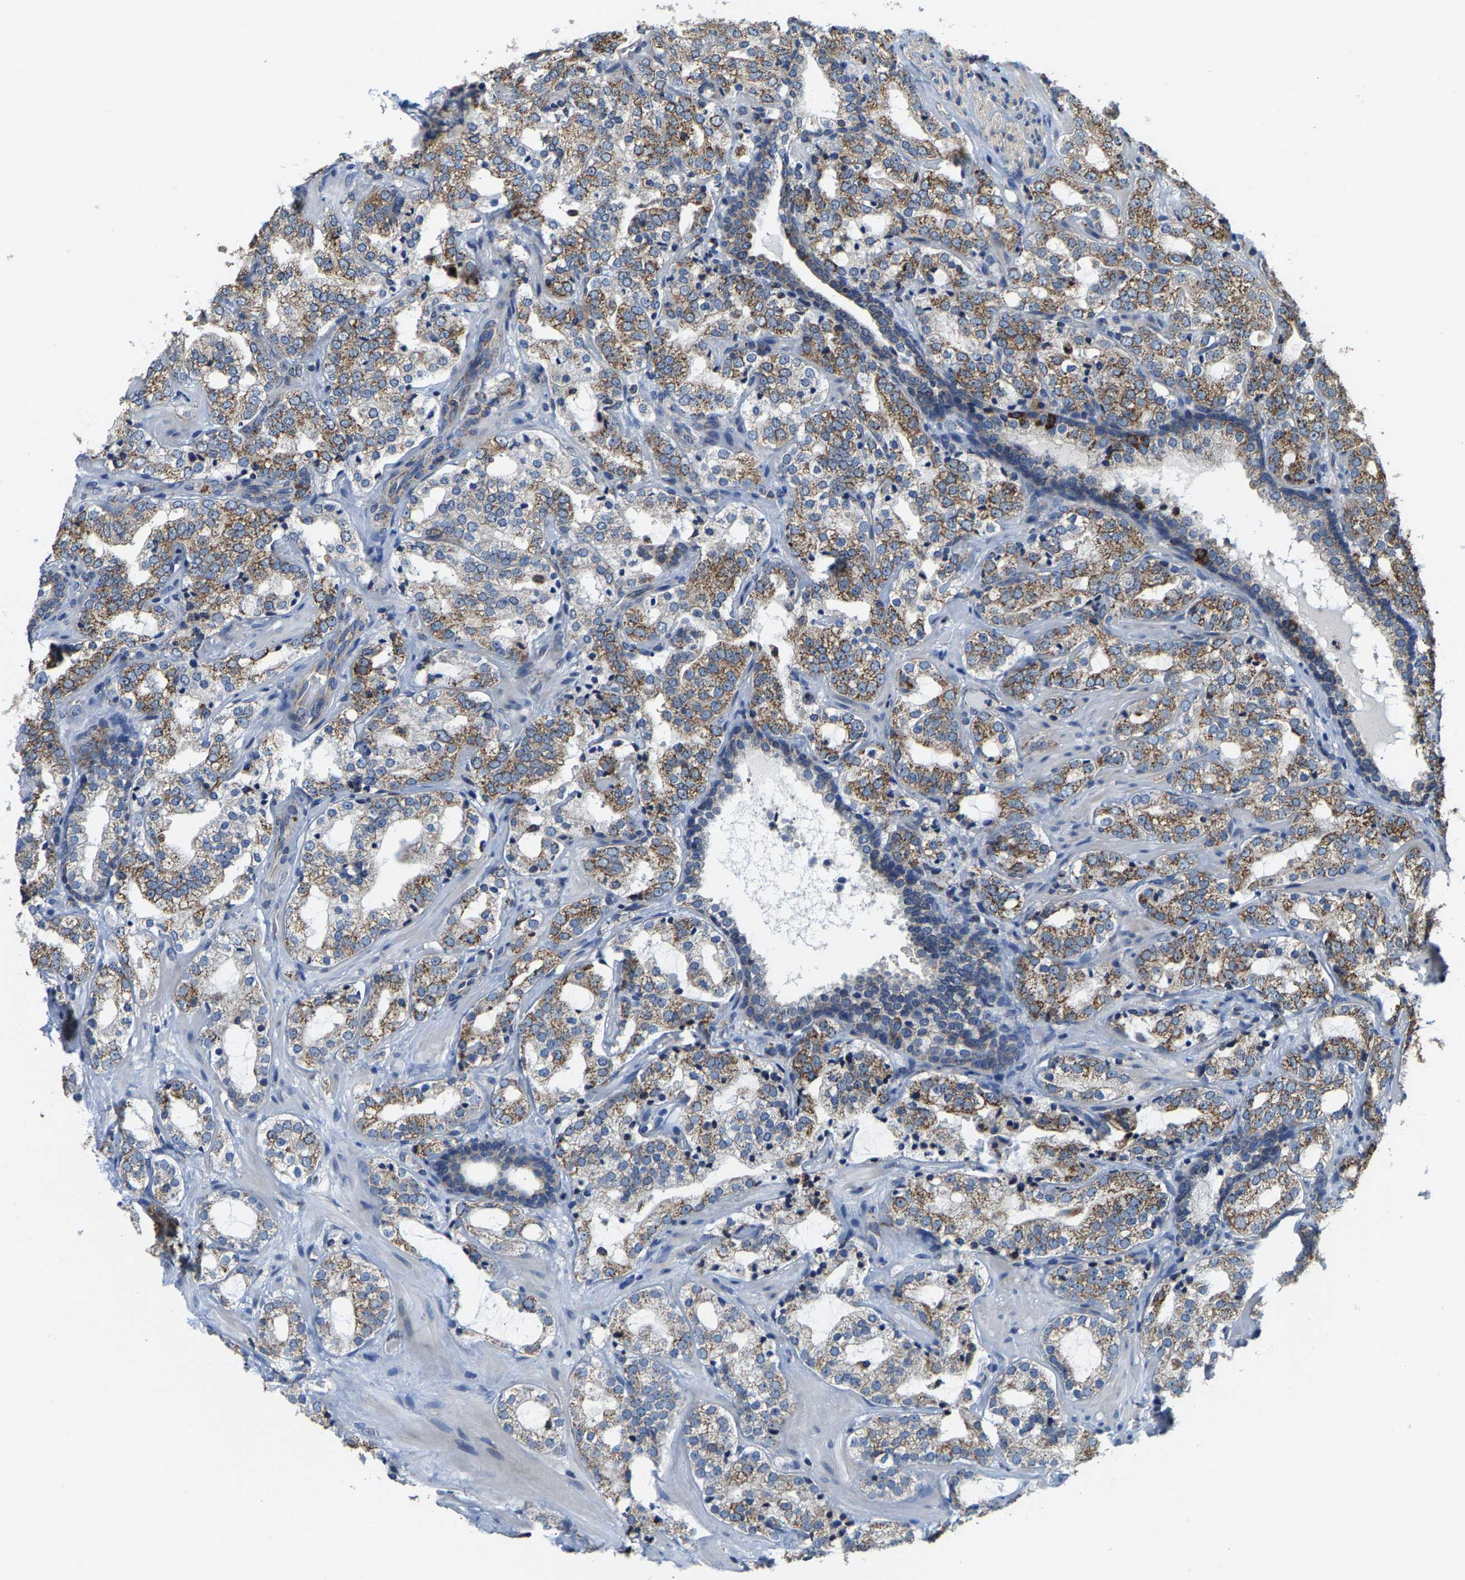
{"staining": {"intensity": "moderate", "quantity": ">75%", "location": "cytoplasmic/membranous"}, "tissue": "prostate cancer", "cell_type": "Tumor cells", "image_type": "cancer", "snomed": [{"axis": "morphology", "description": "Adenocarcinoma, High grade"}, {"axis": "topography", "description": "Prostate"}], "caption": "Protein expression by IHC displays moderate cytoplasmic/membranous expression in approximately >75% of tumor cells in adenocarcinoma (high-grade) (prostate).", "gene": "SHMT2", "patient": {"sex": "male", "age": 64}}